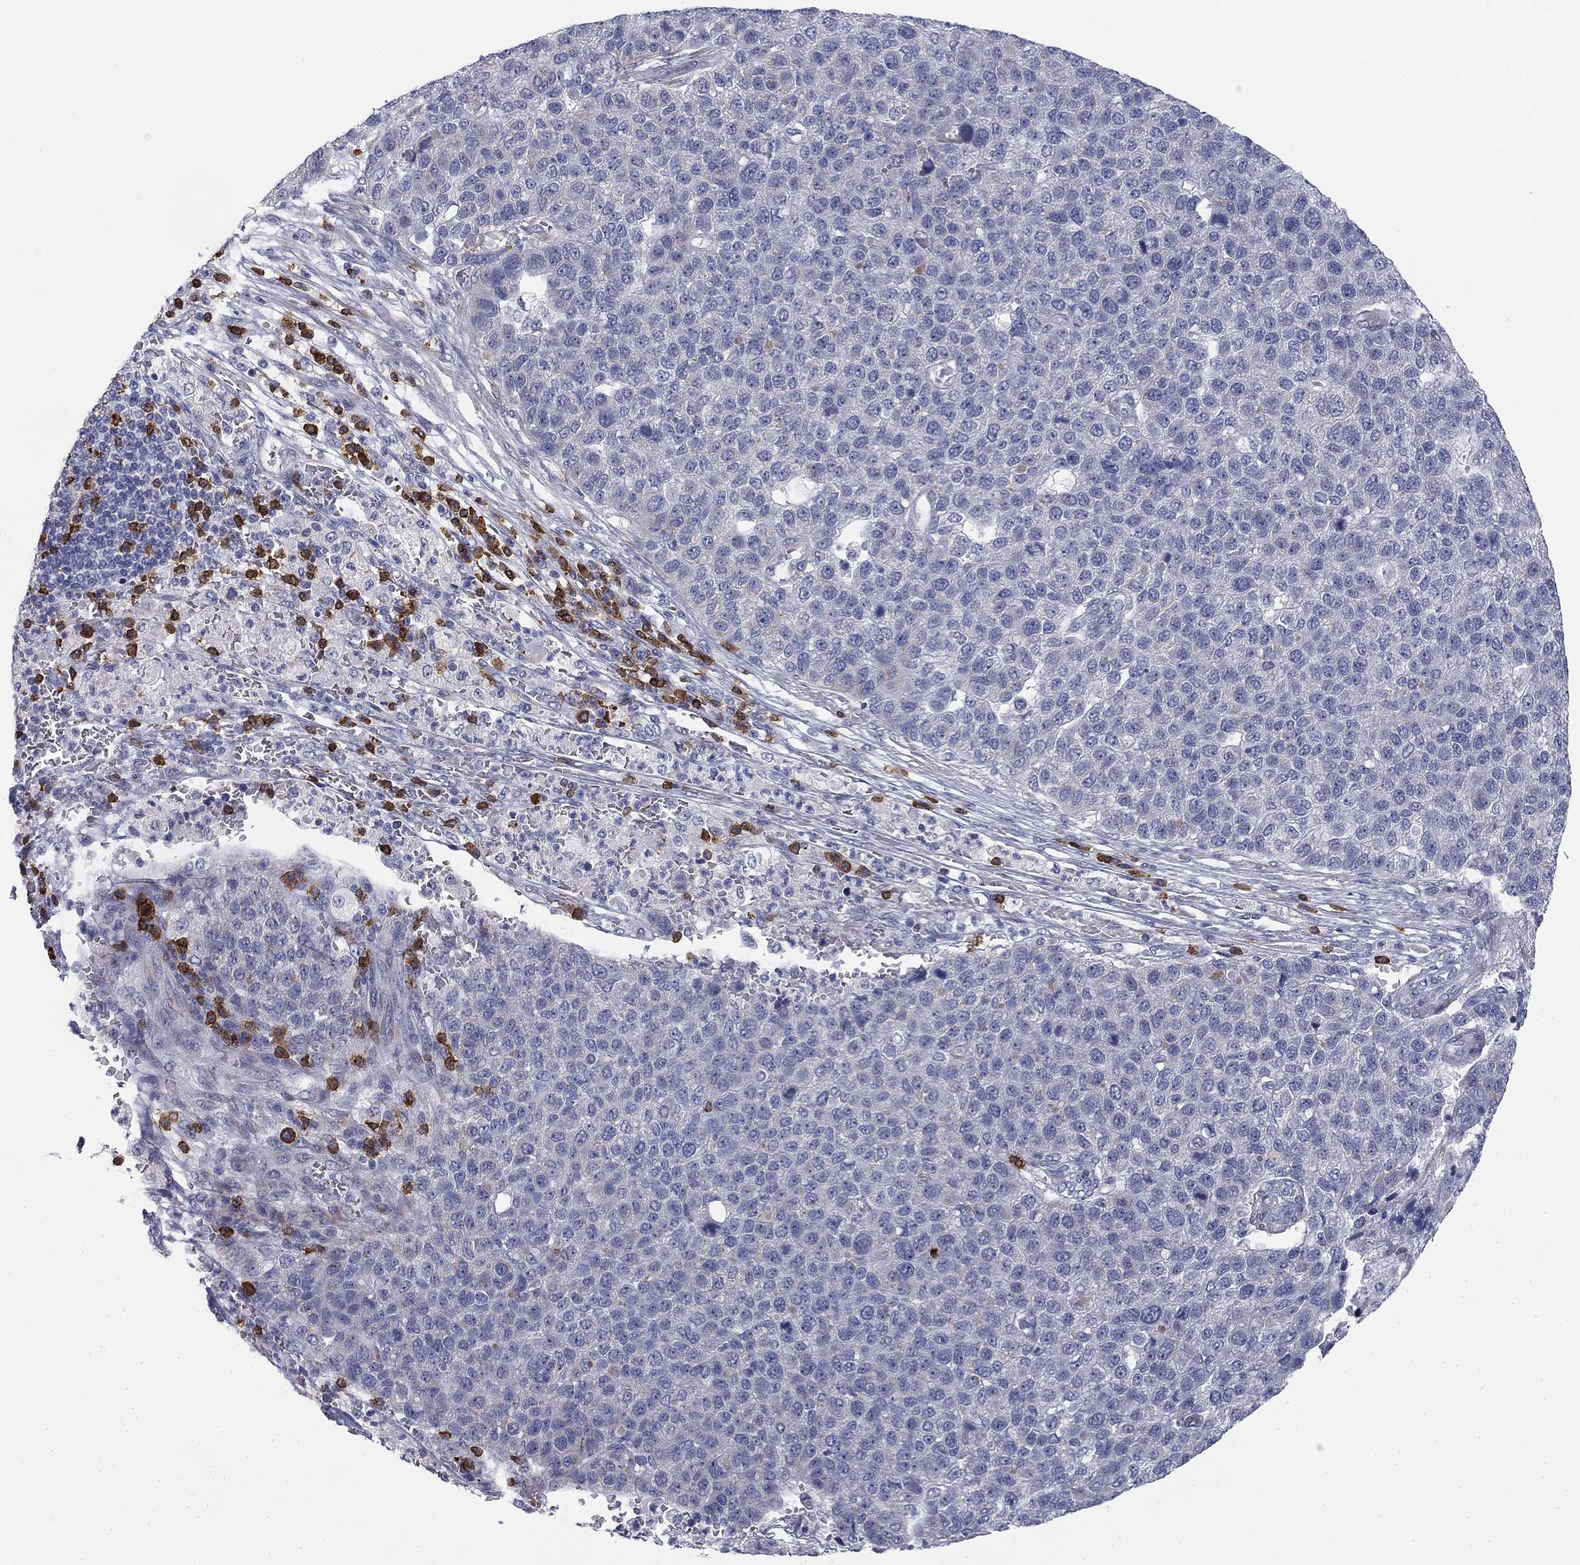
{"staining": {"intensity": "negative", "quantity": "none", "location": "none"}, "tissue": "pancreatic cancer", "cell_type": "Tumor cells", "image_type": "cancer", "snomed": [{"axis": "morphology", "description": "Adenocarcinoma, NOS"}, {"axis": "topography", "description": "Pancreas"}], "caption": "The micrograph demonstrates no significant expression in tumor cells of adenocarcinoma (pancreatic).", "gene": "TRAT1", "patient": {"sex": "female", "age": 61}}